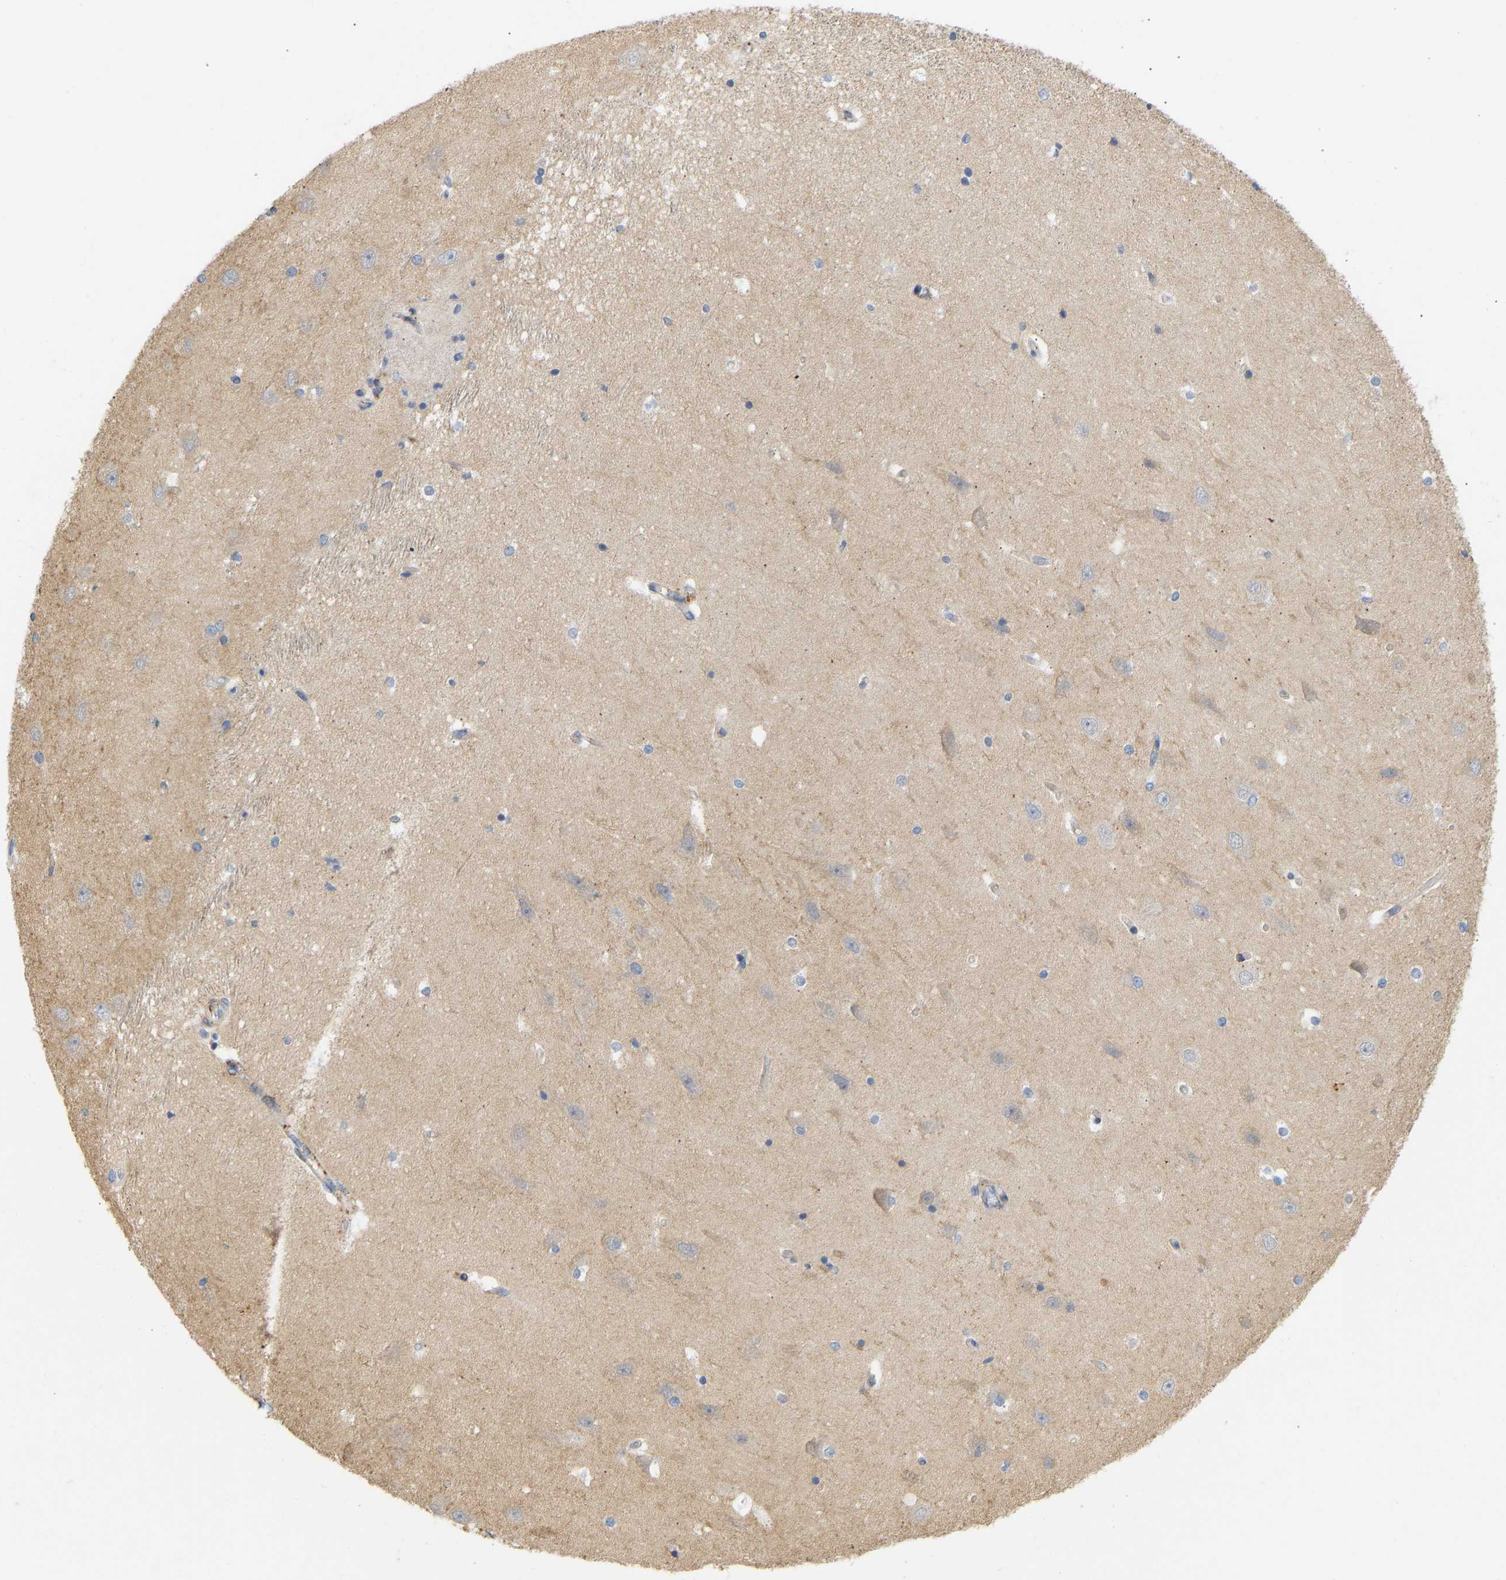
{"staining": {"intensity": "negative", "quantity": "none", "location": "none"}, "tissue": "hippocampus", "cell_type": "Glial cells", "image_type": "normal", "snomed": [{"axis": "morphology", "description": "Normal tissue, NOS"}, {"axis": "topography", "description": "Hippocampus"}], "caption": "The image exhibits no staining of glial cells in normal hippocampus.", "gene": "BVES", "patient": {"sex": "male", "age": 45}}